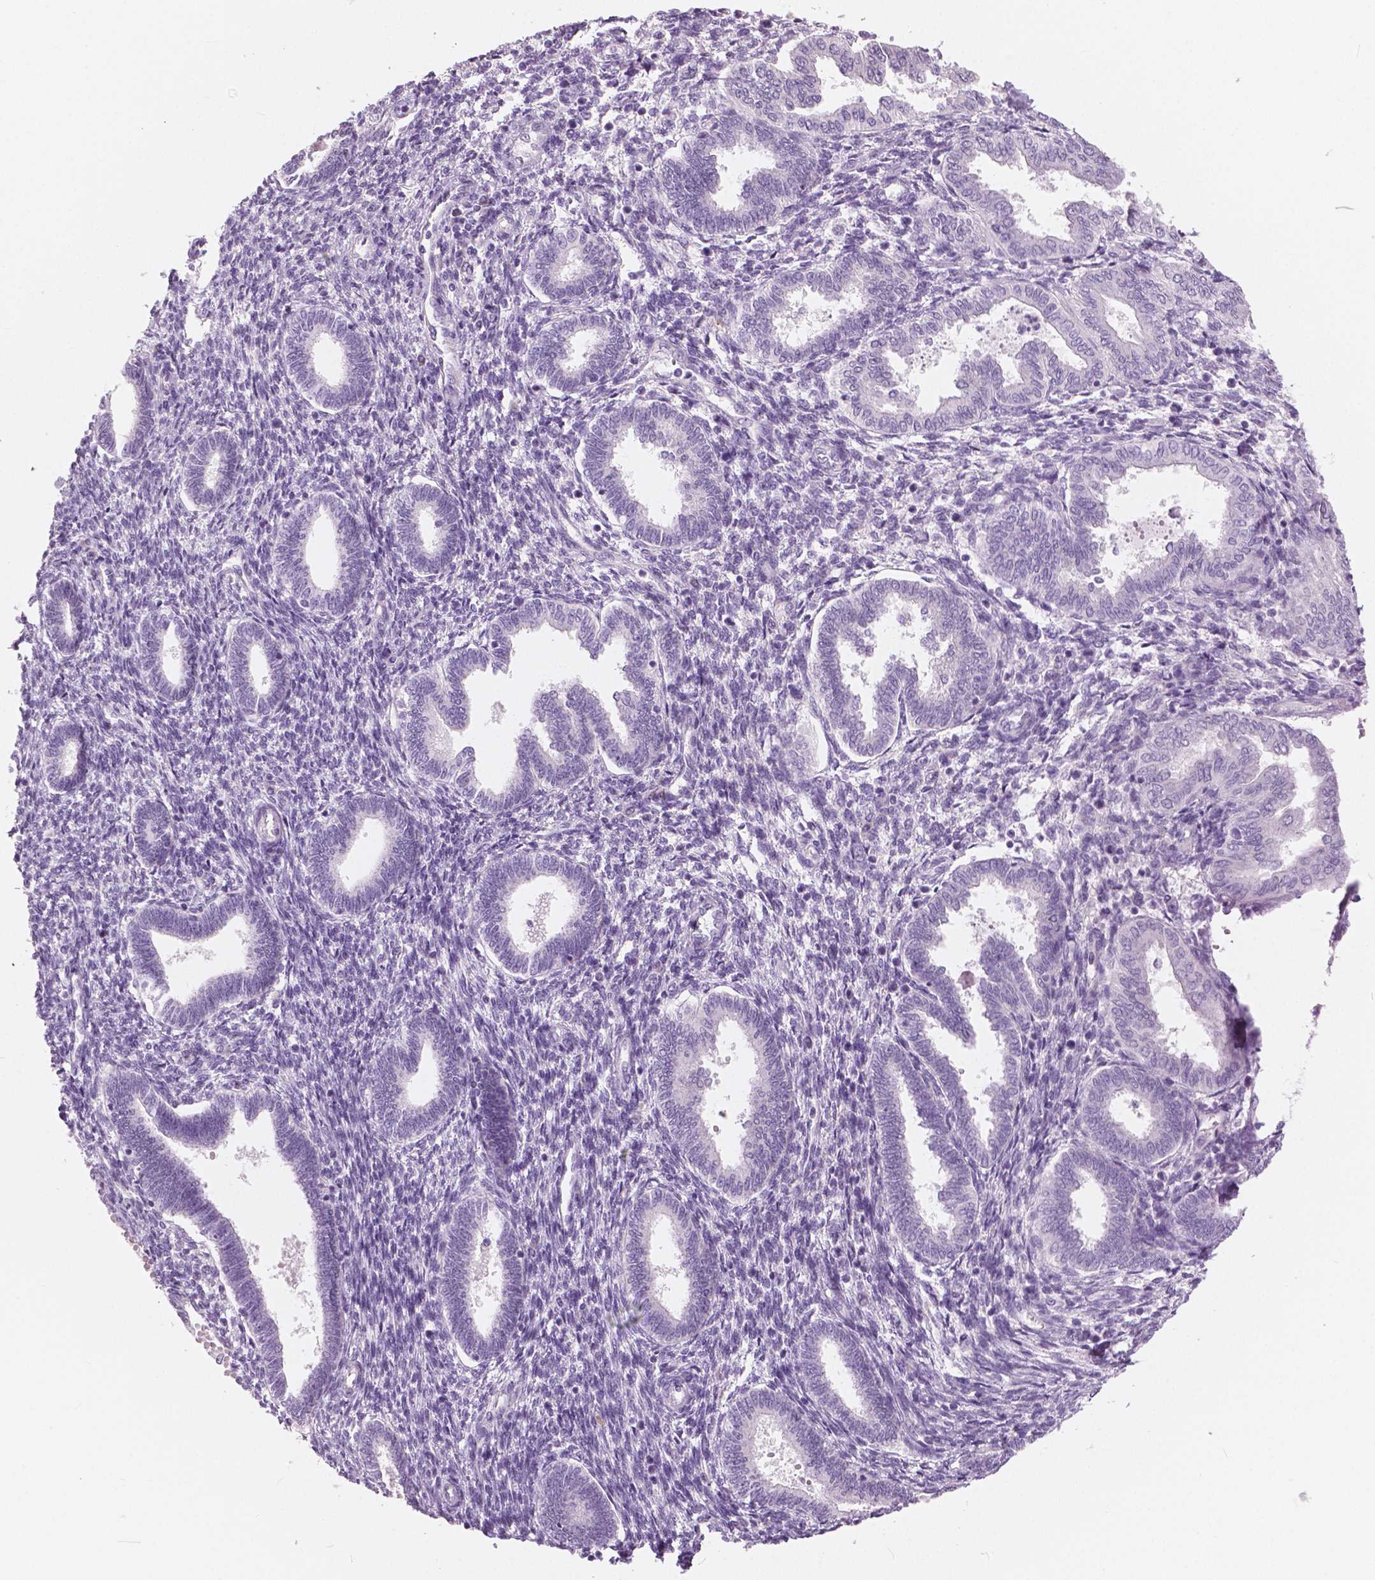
{"staining": {"intensity": "negative", "quantity": "none", "location": "none"}, "tissue": "endometrium", "cell_type": "Cells in endometrial stroma", "image_type": "normal", "snomed": [{"axis": "morphology", "description": "Normal tissue, NOS"}, {"axis": "topography", "description": "Endometrium"}], "caption": "Immunohistochemistry photomicrograph of normal endometrium: human endometrium stained with DAB reveals no significant protein expression in cells in endometrial stroma. (Brightfield microscopy of DAB (3,3'-diaminobenzidine) immunohistochemistry (IHC) at high magnification).", "gene": "A4GNT", "patient": {"sex": "female", "age": 42}}